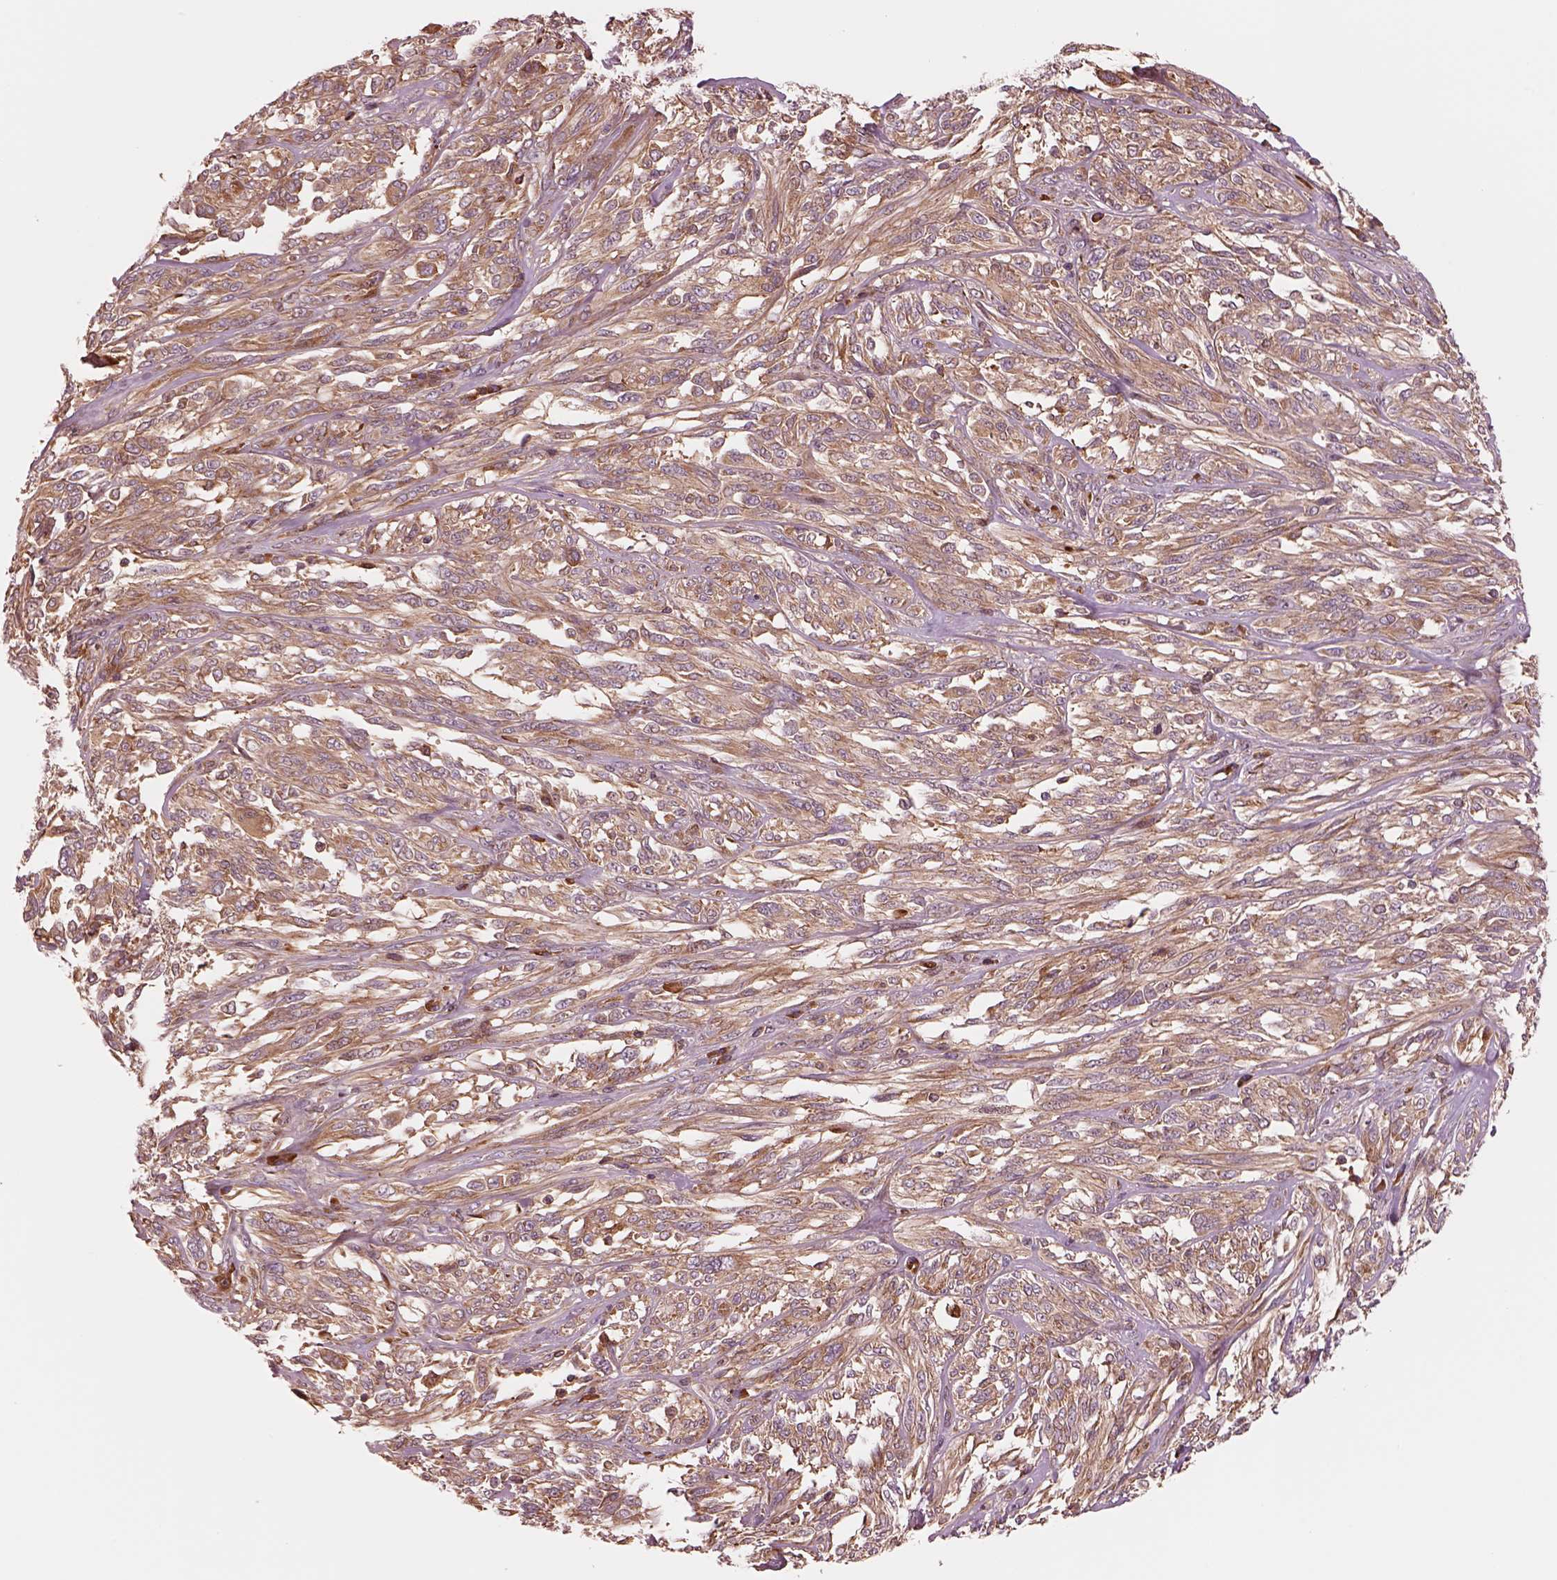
{"staining": {"intensity": "moderate", "quantity": "25%-75%", "location": "cytoplasmic/membranous"}, "tissue": "melanoma", "cell_type": "Tumor cells", "image_type": "cancer", "snomed": [{"axis": "morphology", "description": "Malignant melanoma, NOS"}, {"axis": "topography", "description": "Skin"}], "caption": "Malignant melanoma stained with a protein marker demonstrates moderate staining in tumor cells.", "gene": "ASCC2", "patient": {"sex": "female", "age": 91}}